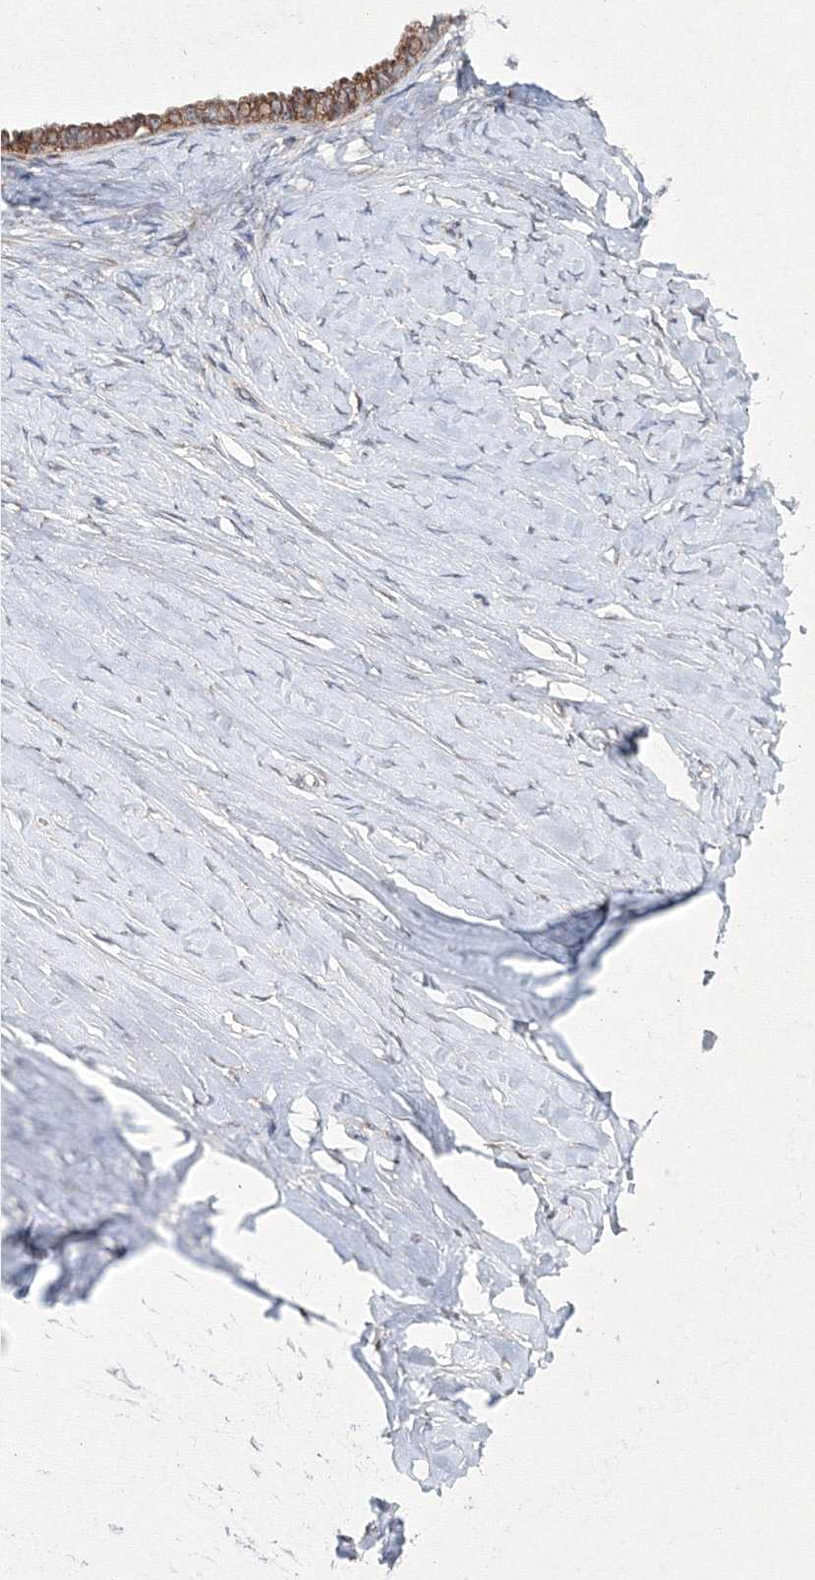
{"staining": {"intensity": "moderate", "quantity": ">75%", "location": "cytoplasmic/membranous"}, "tissue": "ovarian cancer", "cell_type": "Tumor cells", "image_type": "cancer", "snomed": [{"axis": "morphology", "description": "Cystadenocarcinoma, serous, NOS"}, {"axis": "topography", "description": "Ovary"}], "caption": "Brown immunohistochemical staining in human ovarian cancer shows moderate cytoplasmic/membranous staining in approximately >75% of tumor cells. The staining was performed using DAB (3,3'-diaminobenzidine) to visualize the protein expression in brown, while the nuclei were stained in blue with hematoxylin (Magnification: 20x).", "gene": "RANBP3L", "patient": {"sex": "female", "age": 79}}